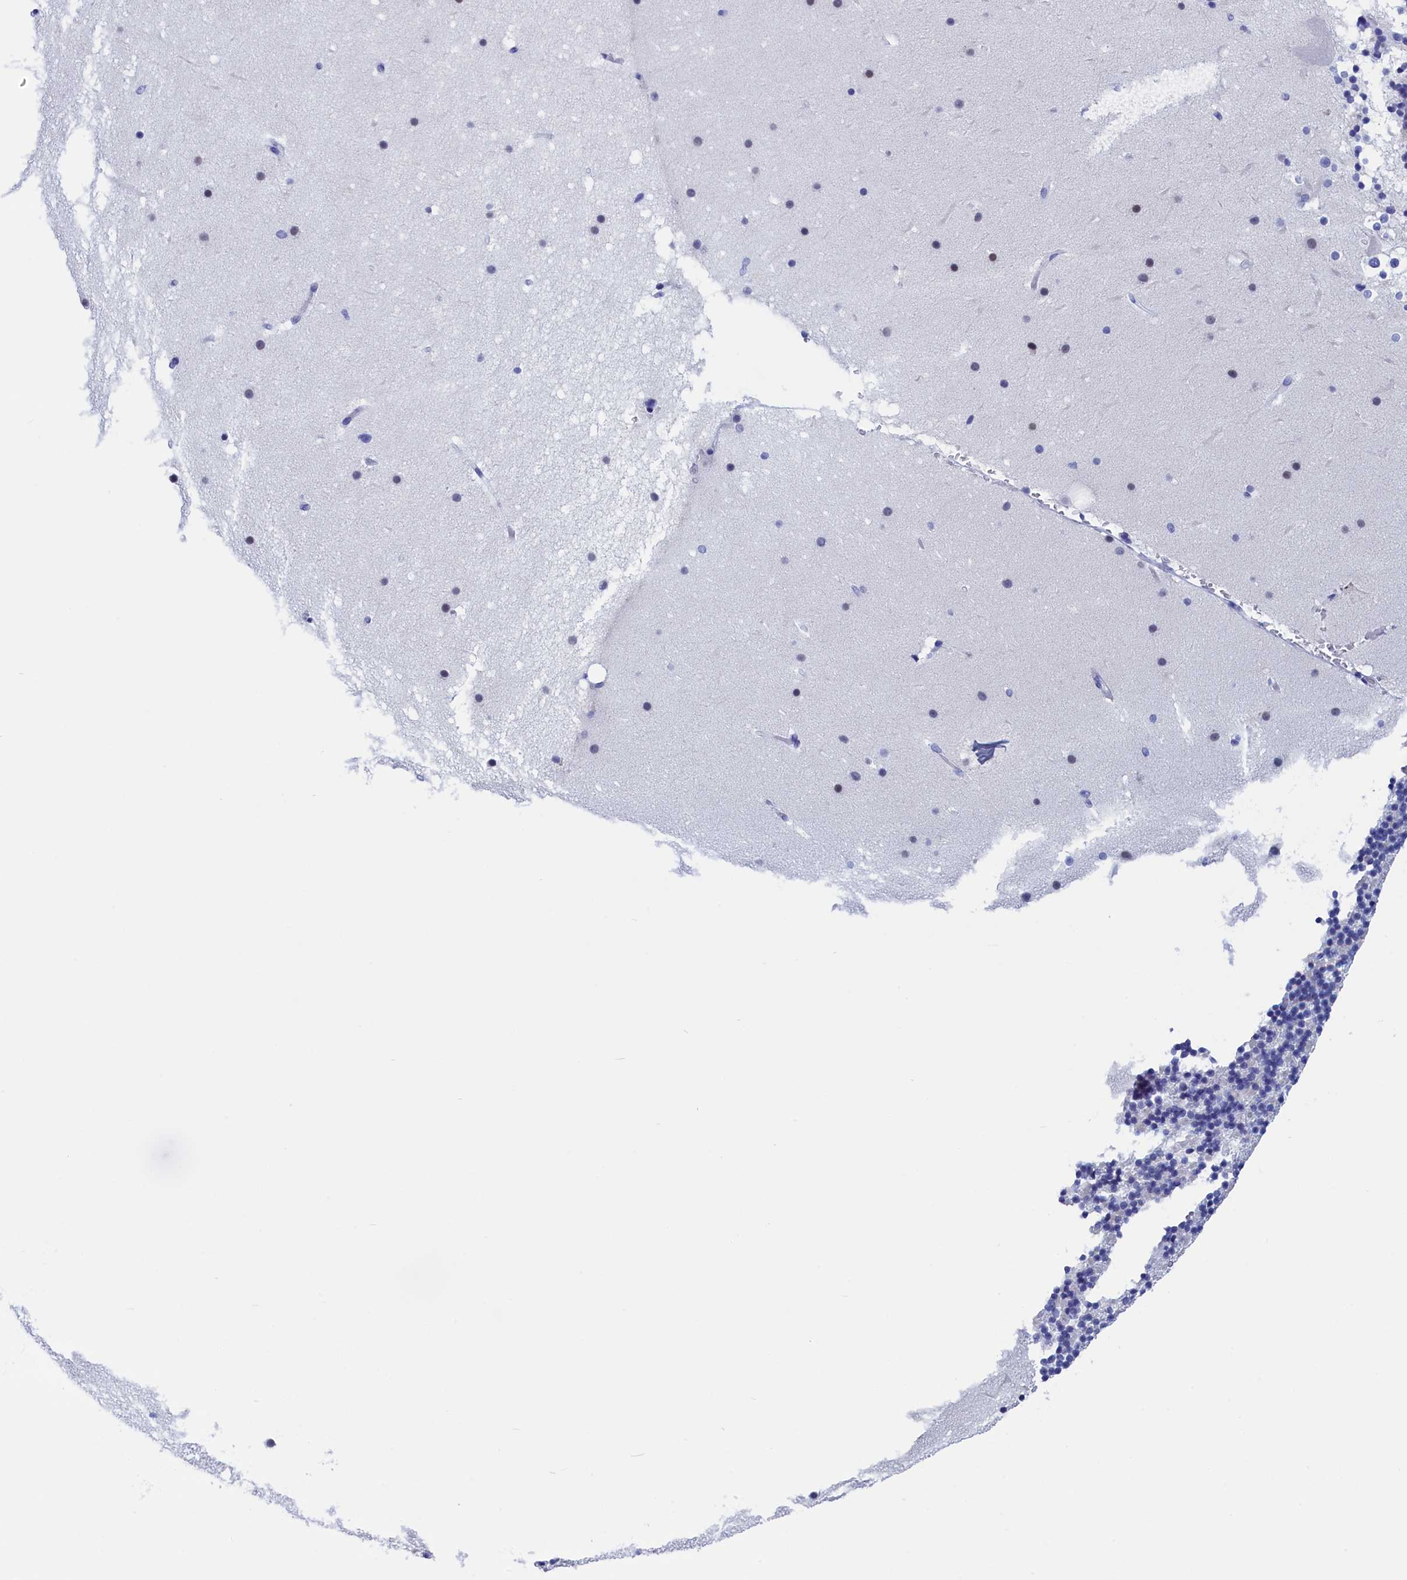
{"staining": {"intensity": "negative", "quantity": "none", "location": "none"}, "tissue": "cerebellum", "cell_type": "Cells in granular layer", "image_type": "normal", "snomed": [{"axis": "morphology", "description": "Normal tissue, NOS"}, {"axis": "topography", "description": "Cerebellum"}], "caption": "Immunohistochemistry (IHC) histopathology image of normal cerebellum: cerebellum stained with DAB (3,3'-diaminobenzidine) displays no significant protein staining in cells in granular layer.", "gene": "WDR83", "patient": {"sex": "male", "age": 57}}